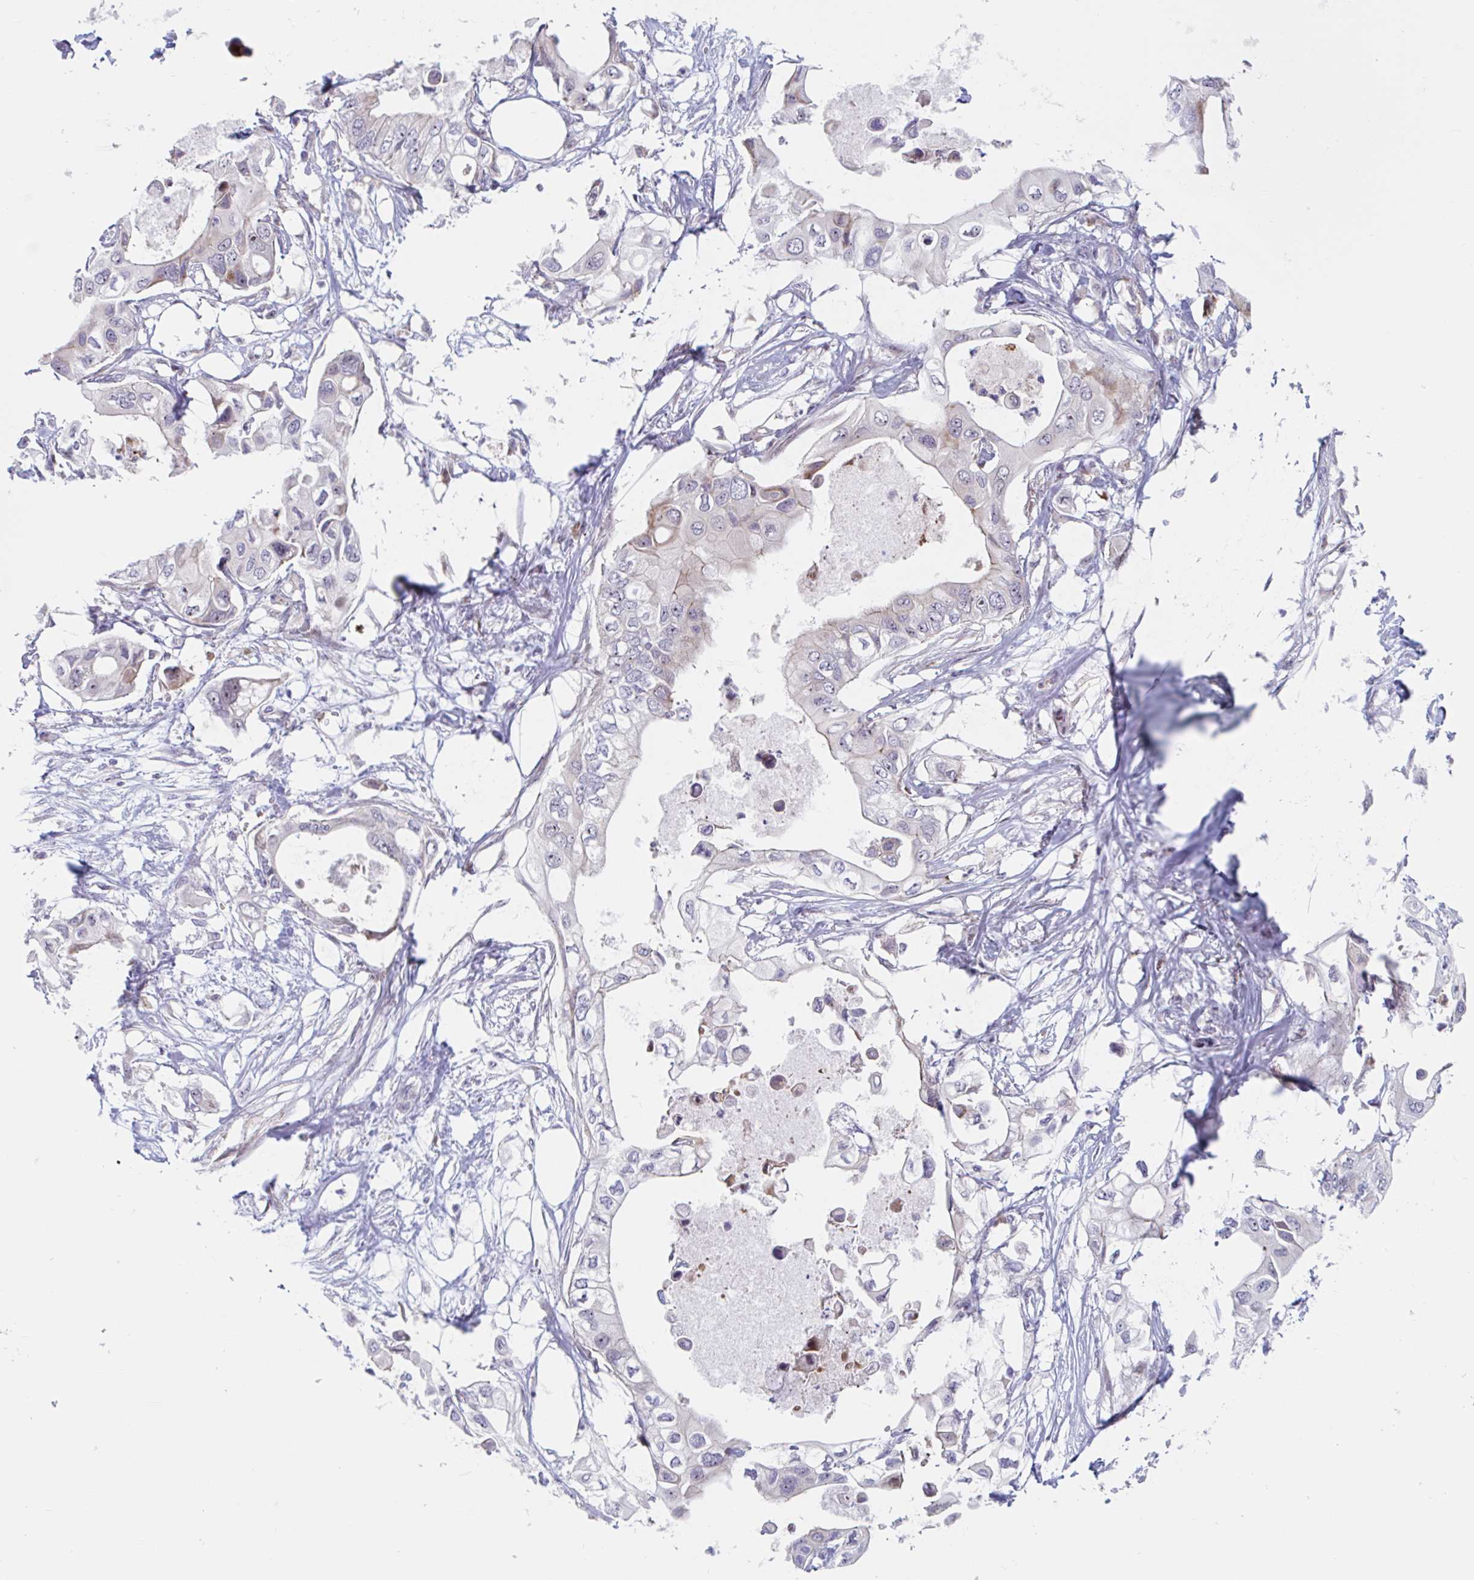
{"staining": {"intensity": "negative", "quantity": "none", "location": "none"}, "tissue": "pancreatic cancer", "cell_type": "Tumor cells", "image_type": "cancer", "snomed": [{"axis": "morphology", "description": "Adenocarcinoma, NOS"}, {"axis": "topography", "description": "Pancreas"}], "caption": "IHC micrograph of neoplastic tissue: human pancreatic cancer stained with DAB exhibits no significant protein positivity in tumor cells.", "gene": "DUXA", "patient": {"sex": "female", "age": 63}}